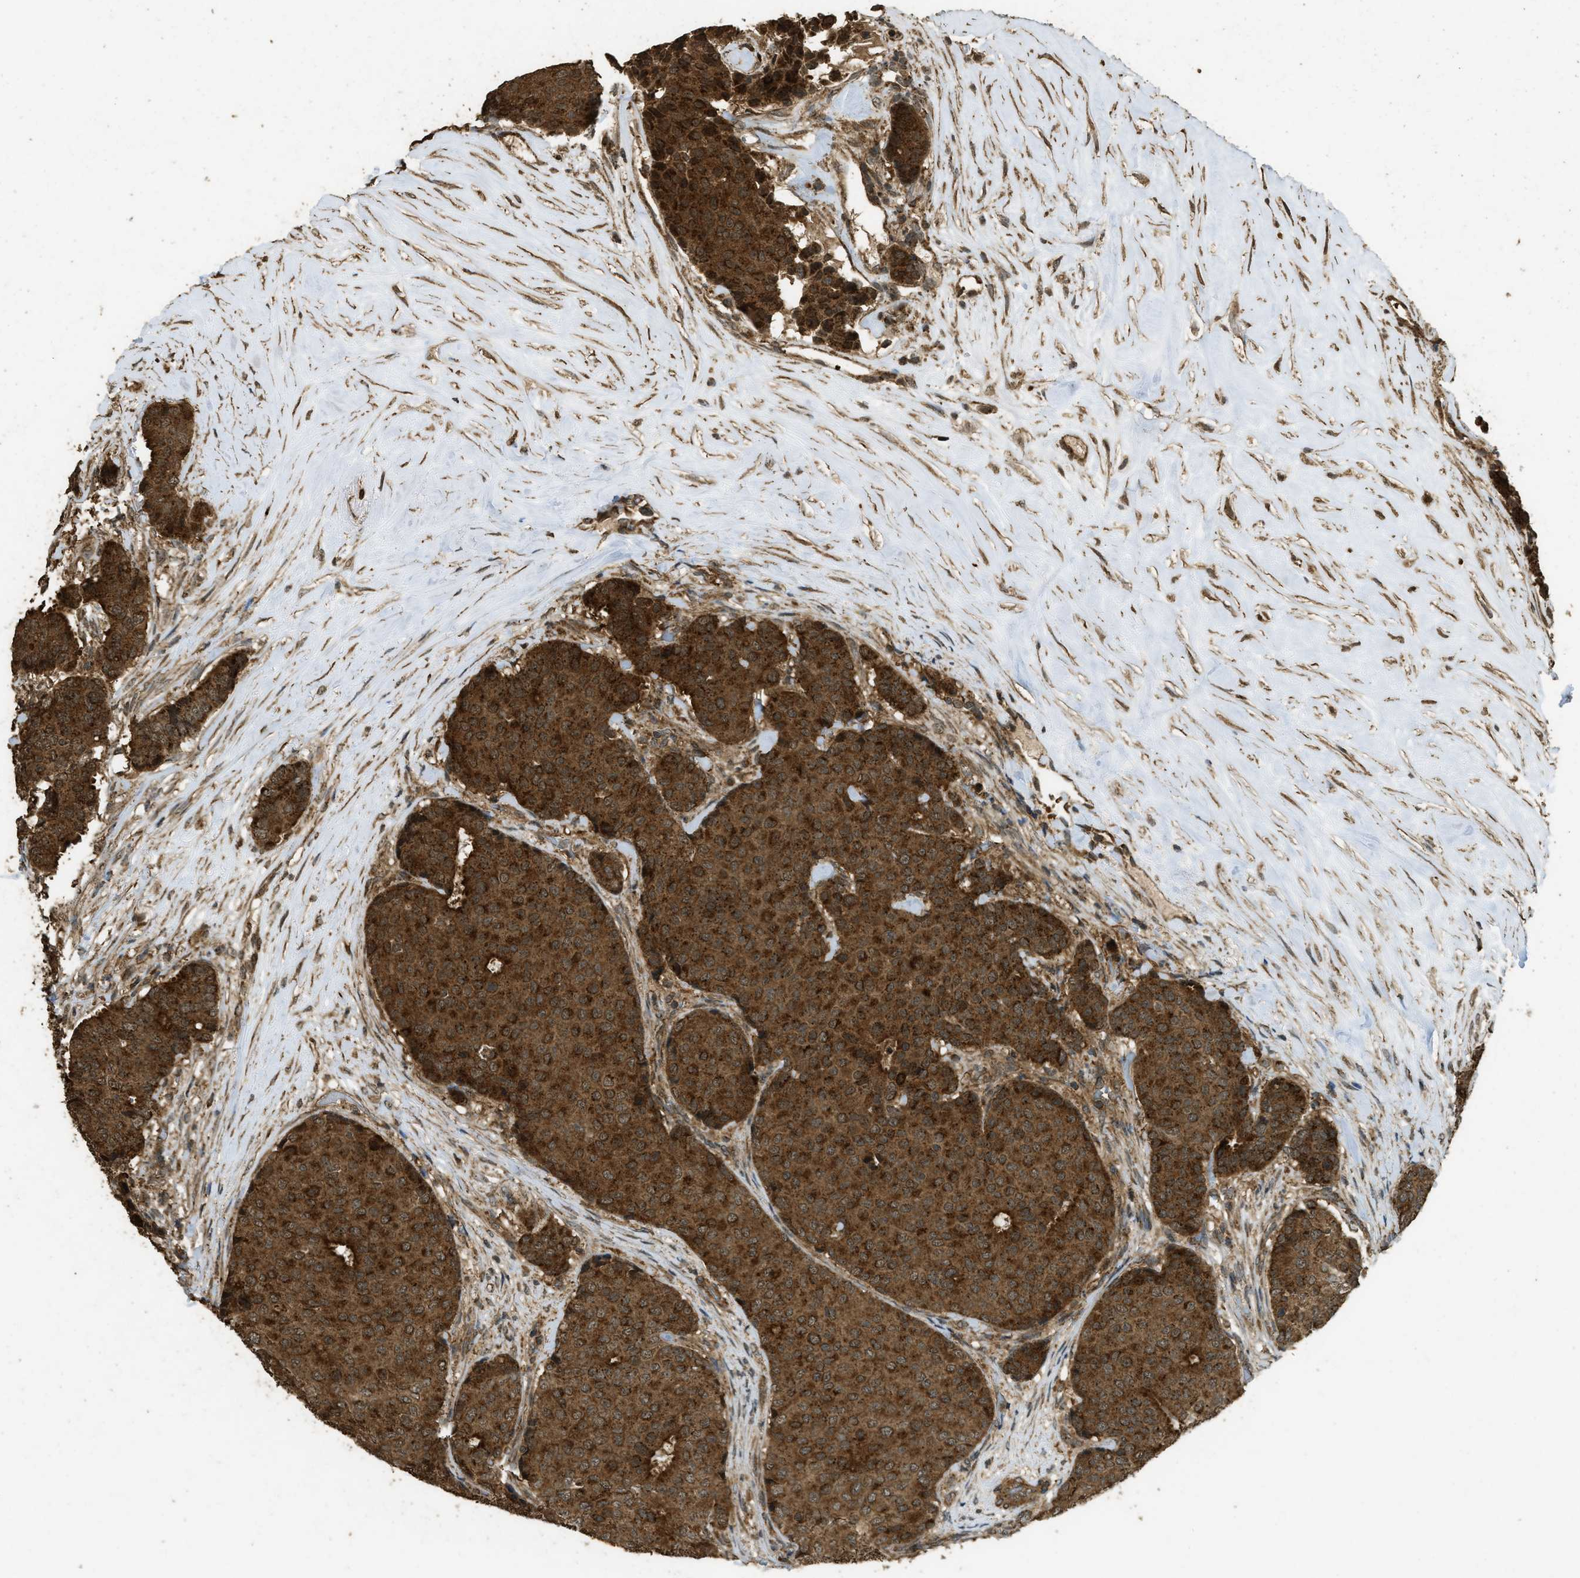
{"staining": {"intensity": "strong", "quantity": ">75%", "location": "cytoplasmic/membranous"}, "tissue": "breast cancer", "cell_type": "Tumor cells", "image_type": "cancer", "snomed": [{"axis": "morphology", "description": "Duct carcinoma"}, {"axis": "topography", "description": "Breast"}], "caption": "This photomicrograph displays breast cancer stained with immunohistochemistry to label a protein in brown. The cytoplasmic/membranous of tumor cells show strong positivity for the protein. Nuclei are counter-stained blue.", "gene": "CTPS1", "patient": {"sex": "female", "age": 75}}